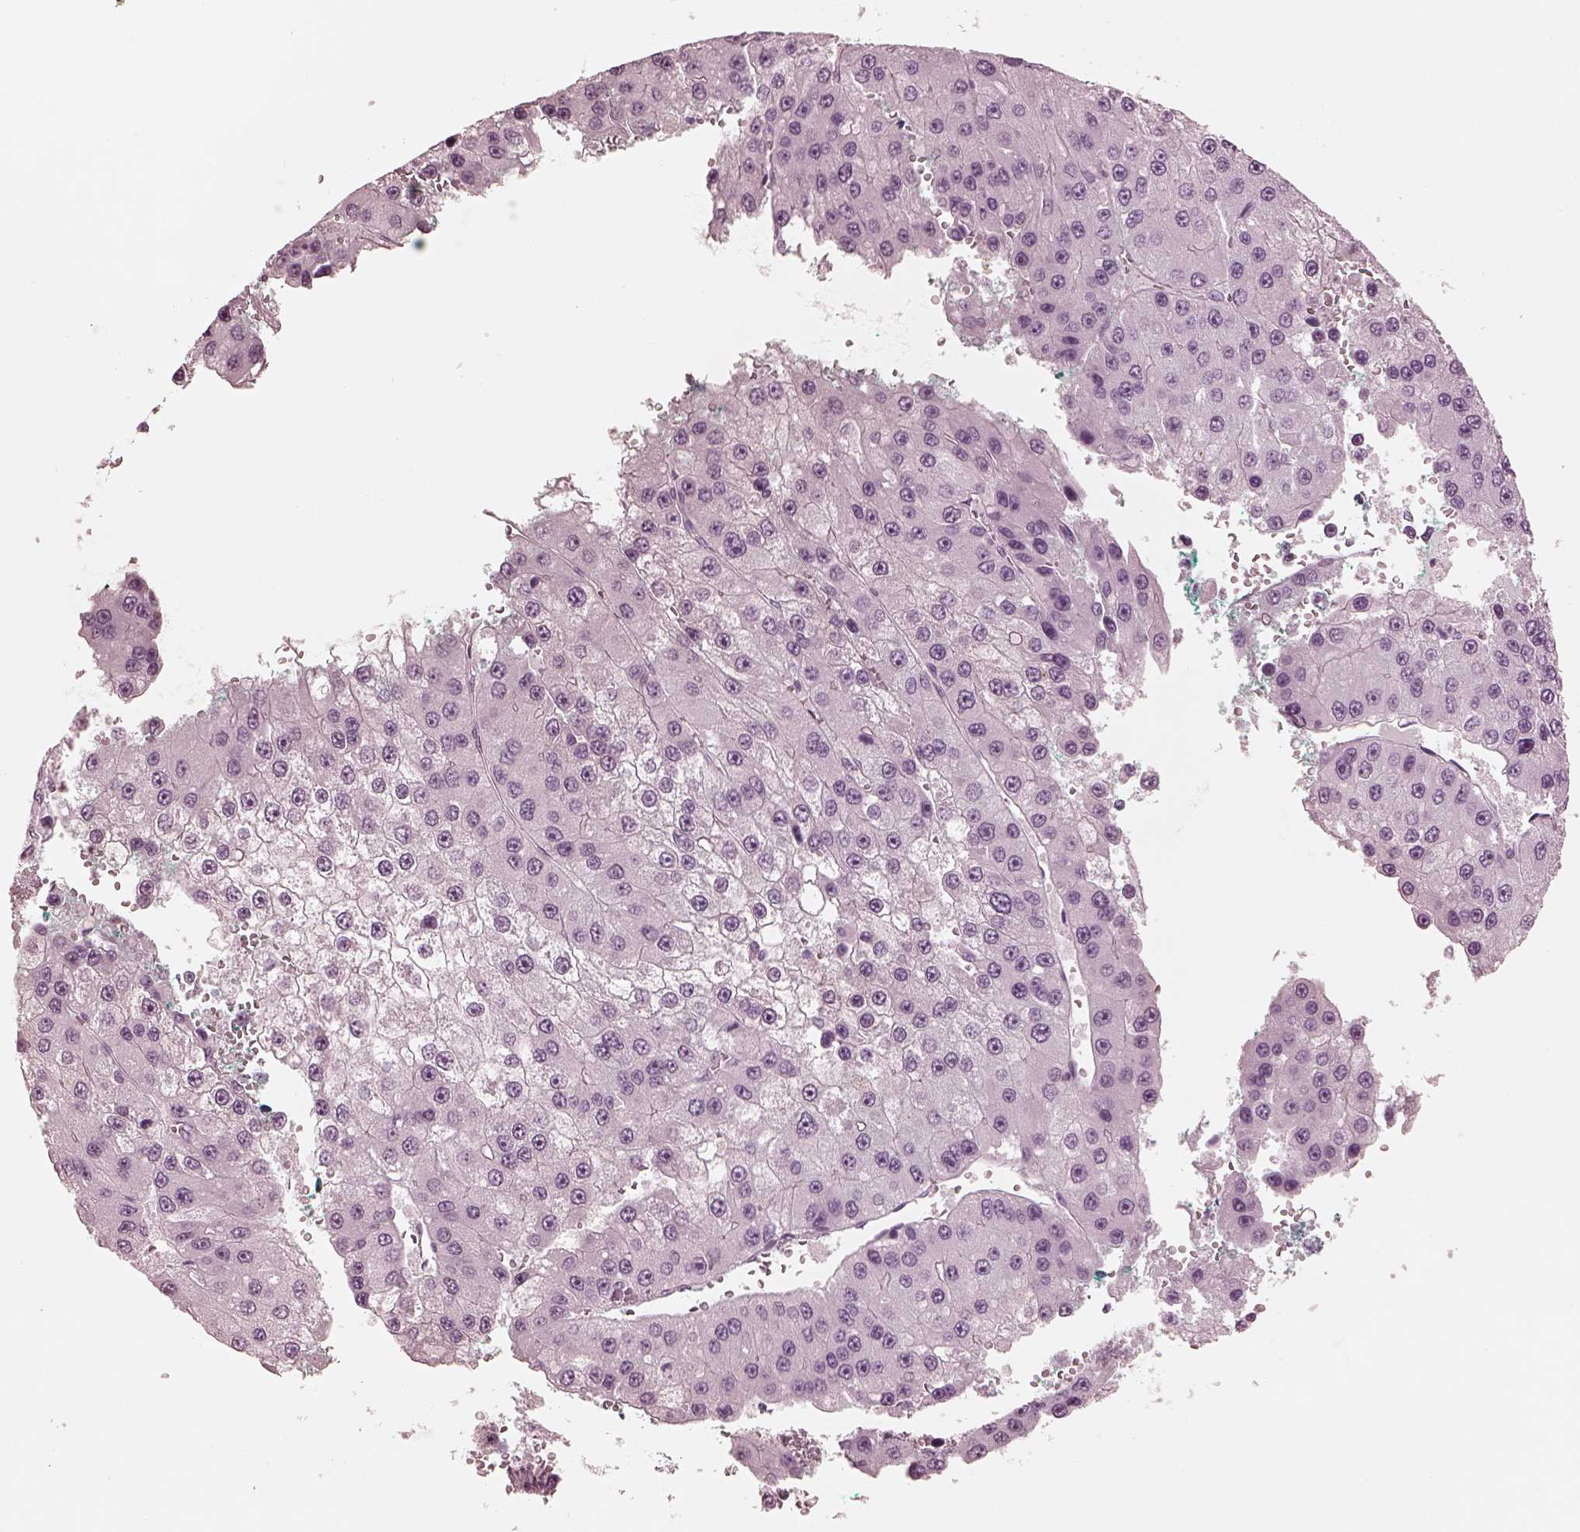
{"staining": {"intensity": "negative", "quantity": "none", "location": "none"}, "tissue": "liver cancer", "cell_type": "Tumor cells", "image_type": "cancer", "snomed": [{"axis": "morphology", "description": "Carcinoma, Hepatocellular, NOS"}, {"axis": "topography", "description": "Liver"}], "caption": "The IHC image has no significant positivity in tumor cells of liver cancer (hepatocellular carcinoma) tissue. (Stains: DAB immunohistochemistry (IHC) with hematoxylin counter stain, Microscopy: brightfield microscopy at high magnification).", "gene": "CSH1", "patient": {"sex": "female", "age": 73}}